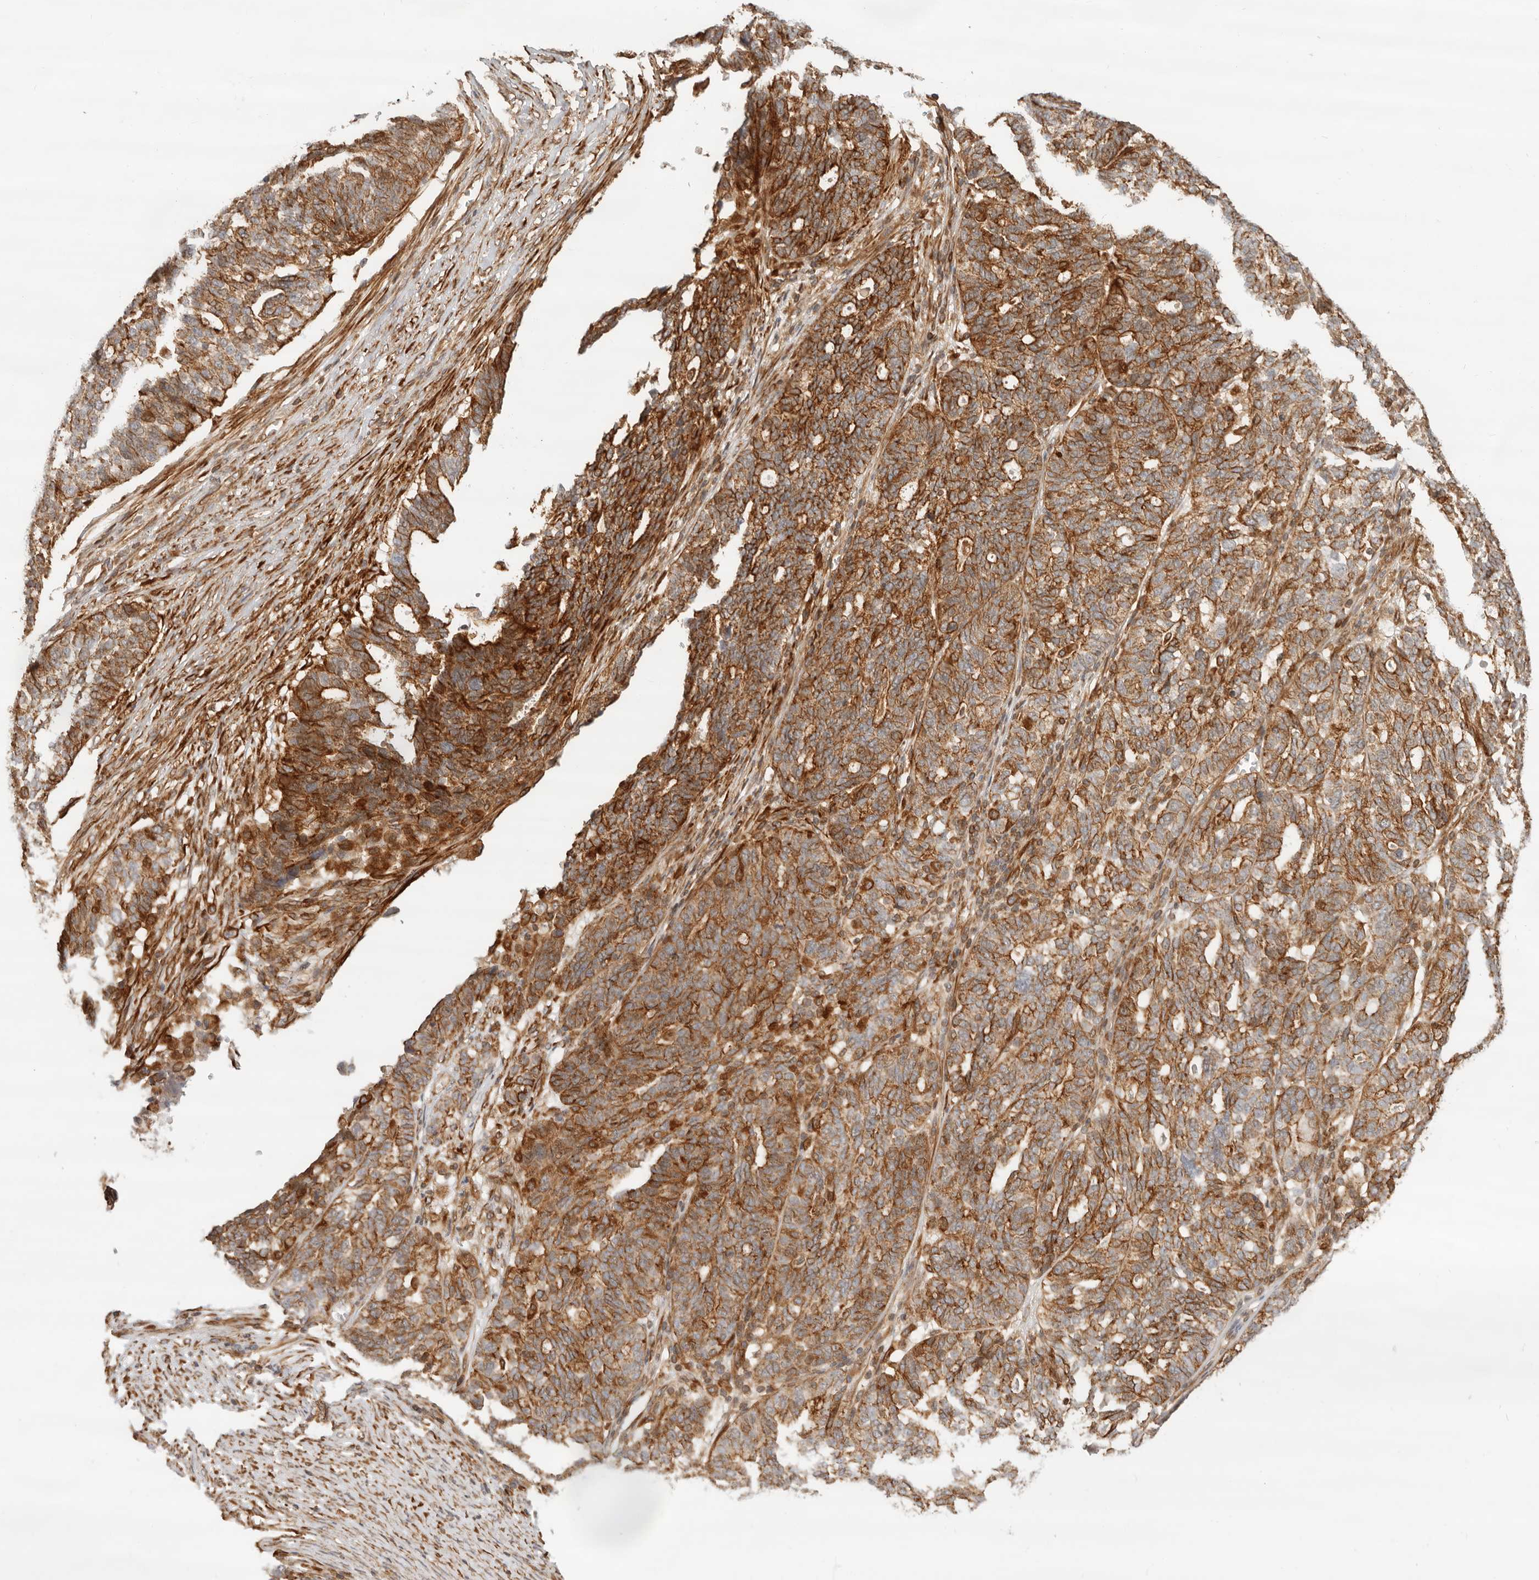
{"staining": {"intensity": "moderate", "quantity": ">75%", "location": "cytoplasmic/membranous"}, "tissue": "ovarian cancer", "cell_type": "Tumor cells", "image_type": "cancer", "snomed": [{"axis": "morphology", "description": "Cystadenocarcinoma, serous, NOS"}, {"axis": "topography", "description": "Ovary"}], "caption": "Immunohistochemical staining of human ovarian serous cystadenocarcinoma shows medium levels of moderate cytoplasmic/membranous protein positivity in about >75% of tumor cells.", "gene": "UFSP1", "patient": {"sex": "female", "age": 59}}